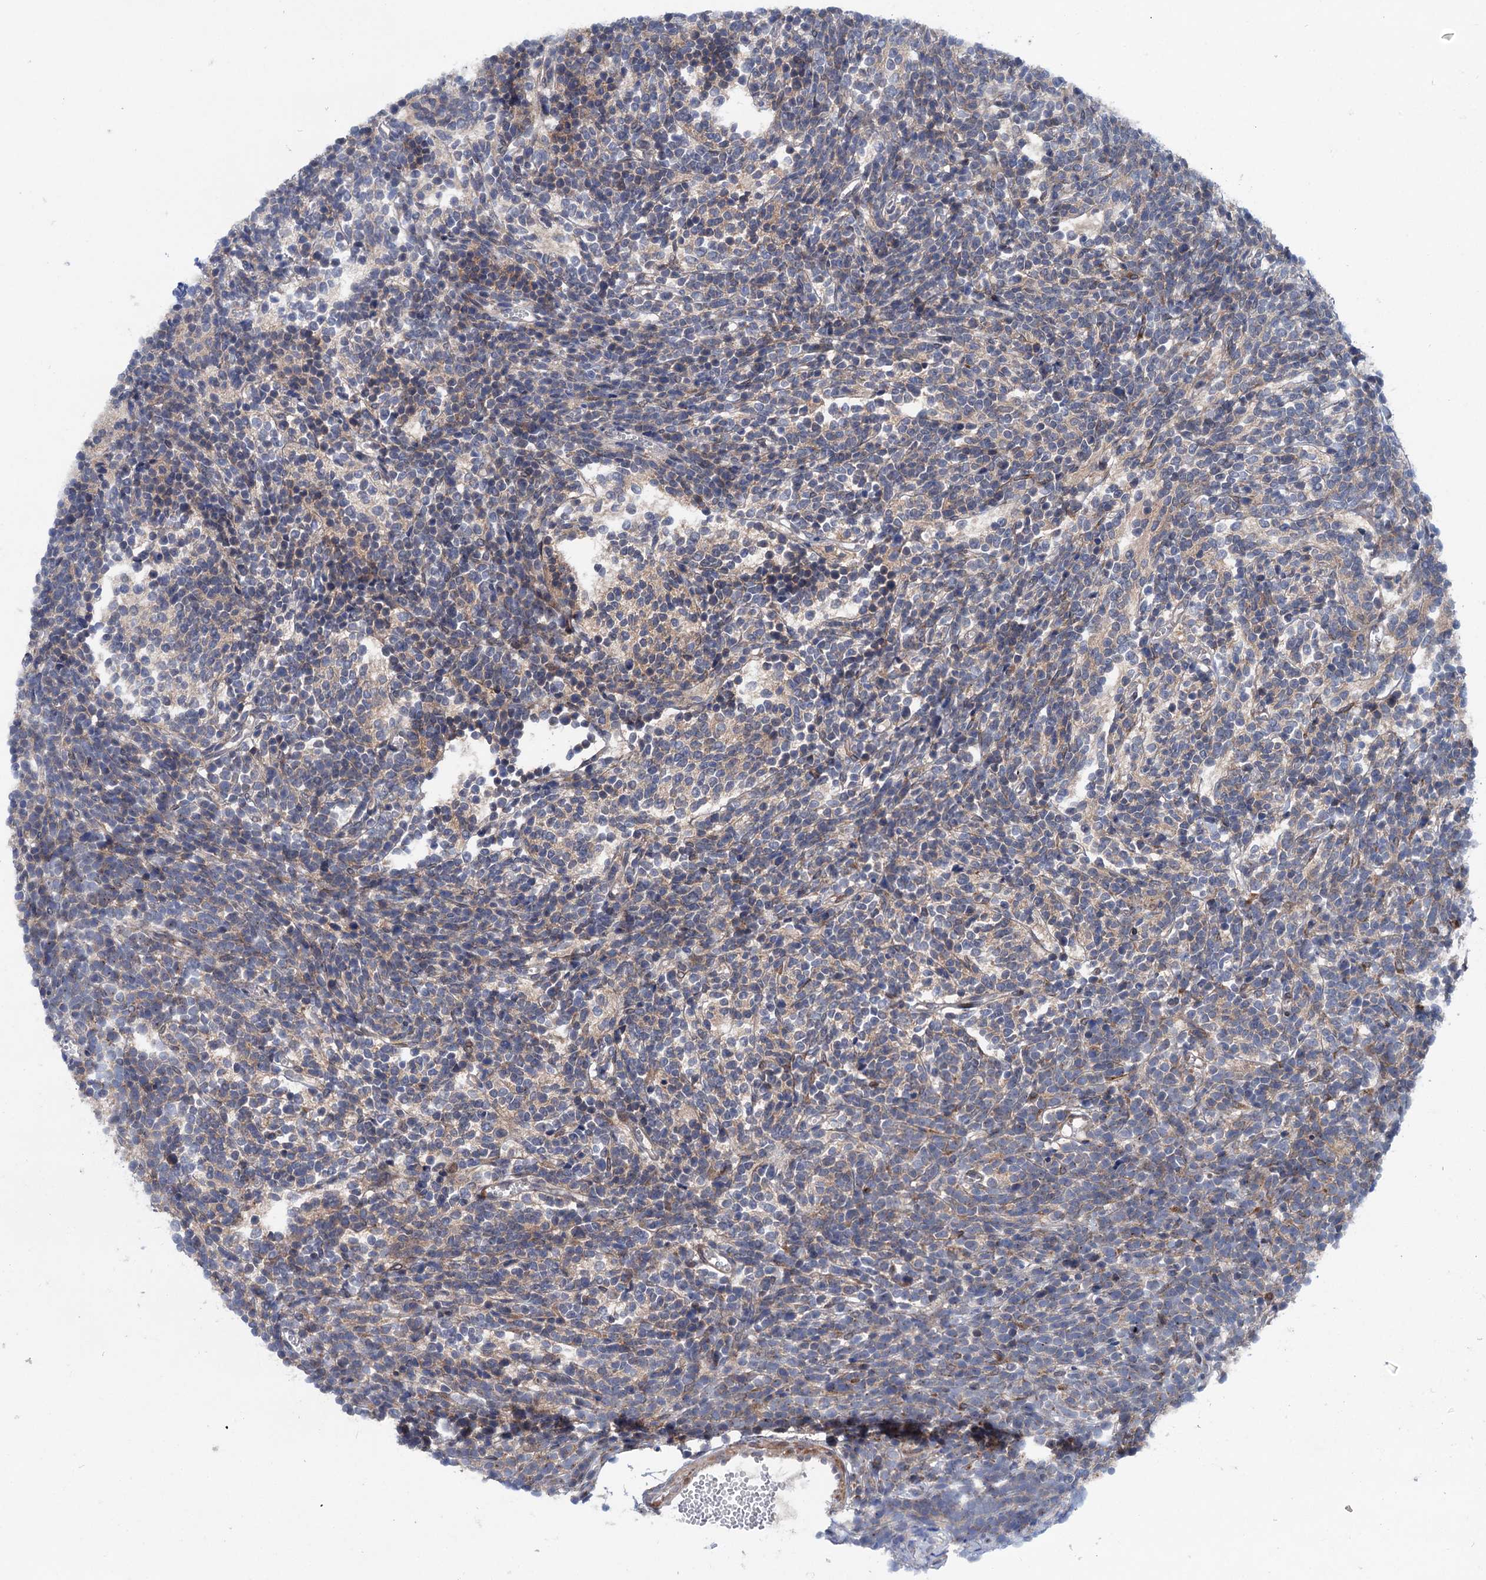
{"staining": {"intensity": "negative", "quantity": "none", "location": "none"}, "tissue": "glioma", "cell_type": "Tumor cells", "image_type": "cancer", "snomed": [{"axis": "morphology", "description": "Glioma, malignant, Low grade"}, {"axis": "topography", "description": "Brain"}], "caption": "Tumor cells are negative for protein expression in human glioma.", "gene": "EYA4", "patient": {"sex": "female", "age": 1}}